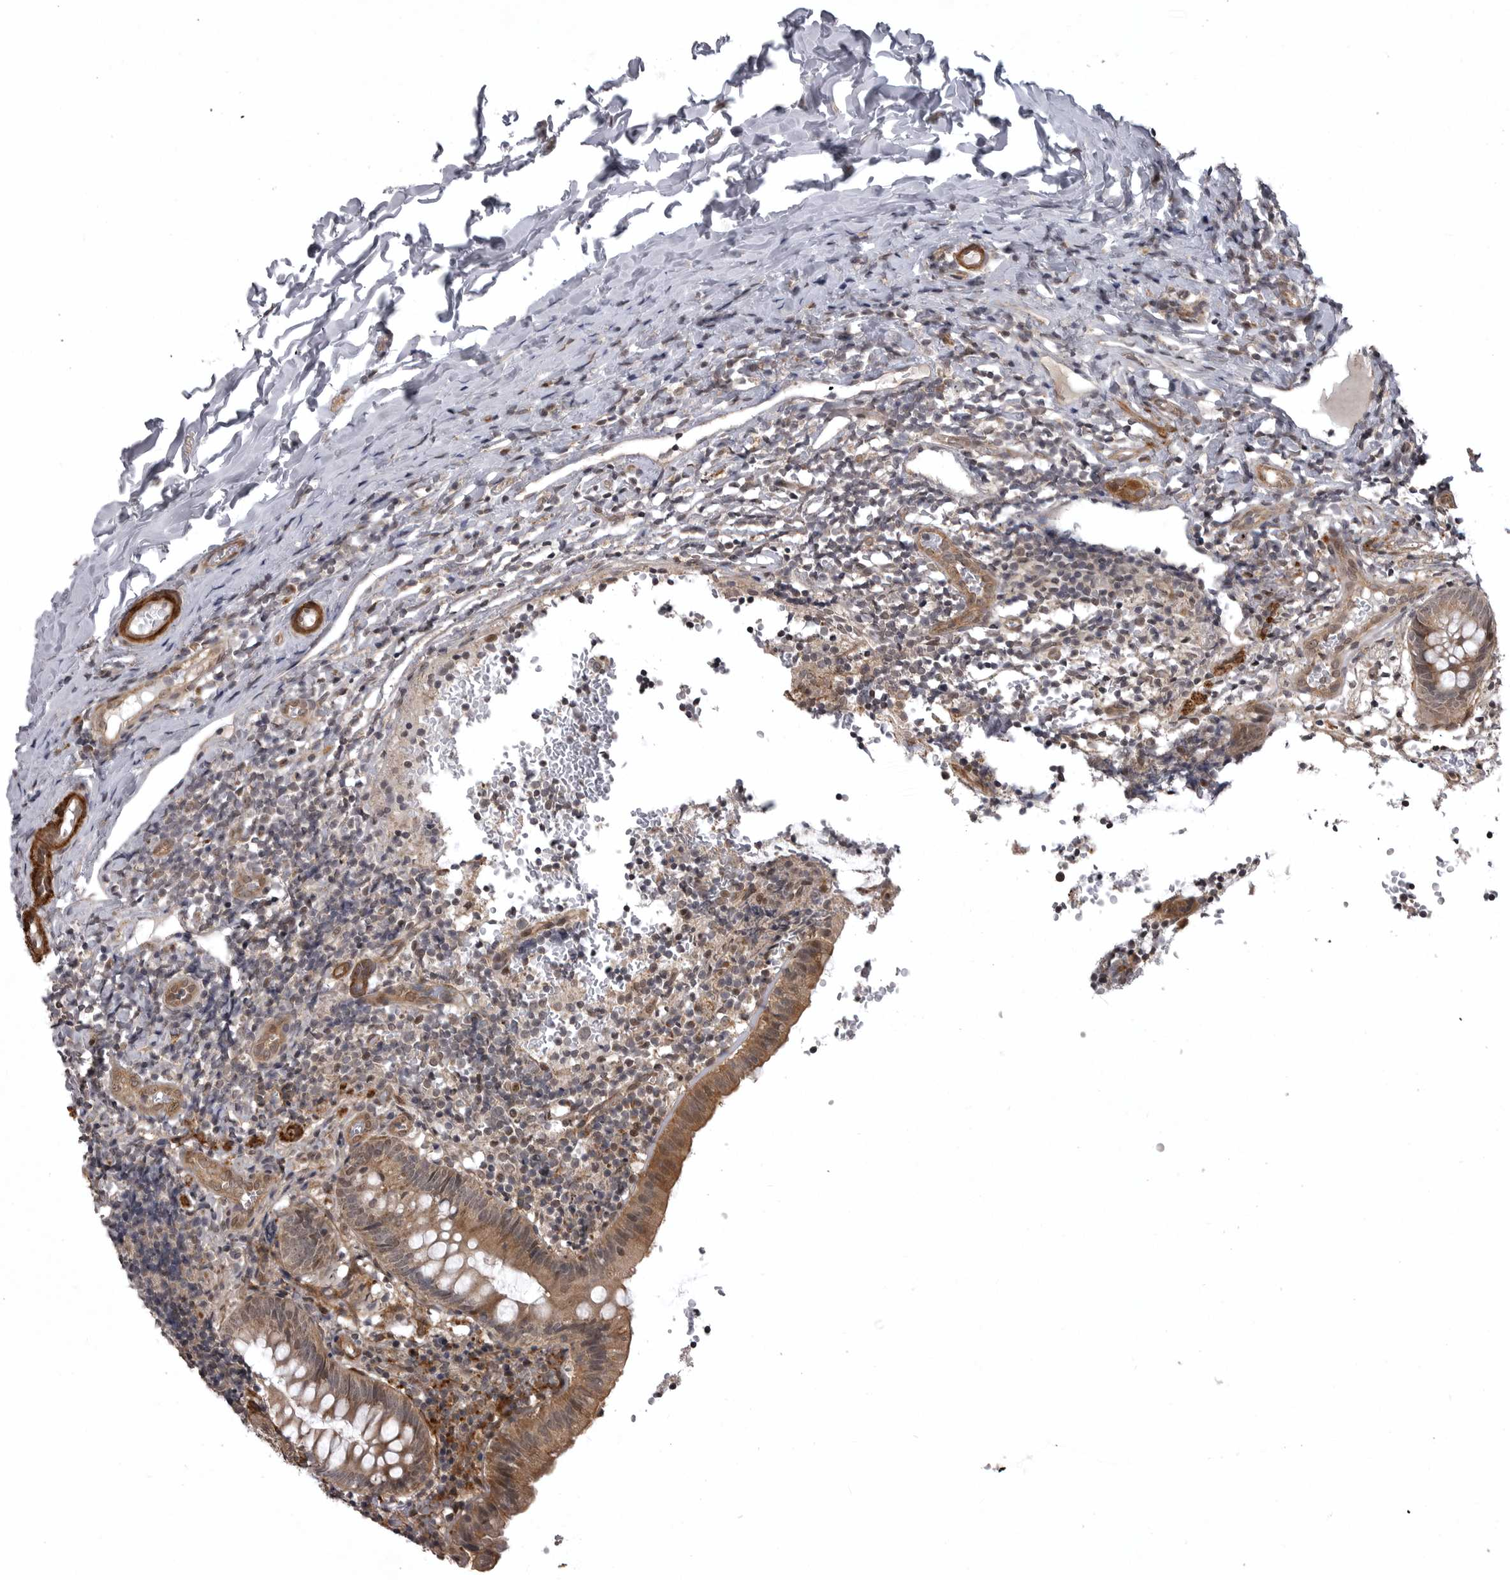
{"staining": {"intensity": "moderate", "quantity": ">75%", "location": "cytoplasmic/membranous"}, "tissue": "appendix", "cell_type": "Glandular cells", "image_type": "normal", "snomed": [{"axis": "morphology", "description": "Normal tissue, NOS"}, {"axis": "topography", "description": "Appendix"}], "caption": "Brown immunohistochemical staining in normal appendix shows moderate cytoplasmic/membranous staining in about >75% of glandular cells. Using DAB (3,3'-diaminobenzidine) (brown) and hematoxylin (blue) stains, captured at high magnification using brightfield microscopy.", "gene": "SNX16", "patient": {"sex": "male", "age": 8}}